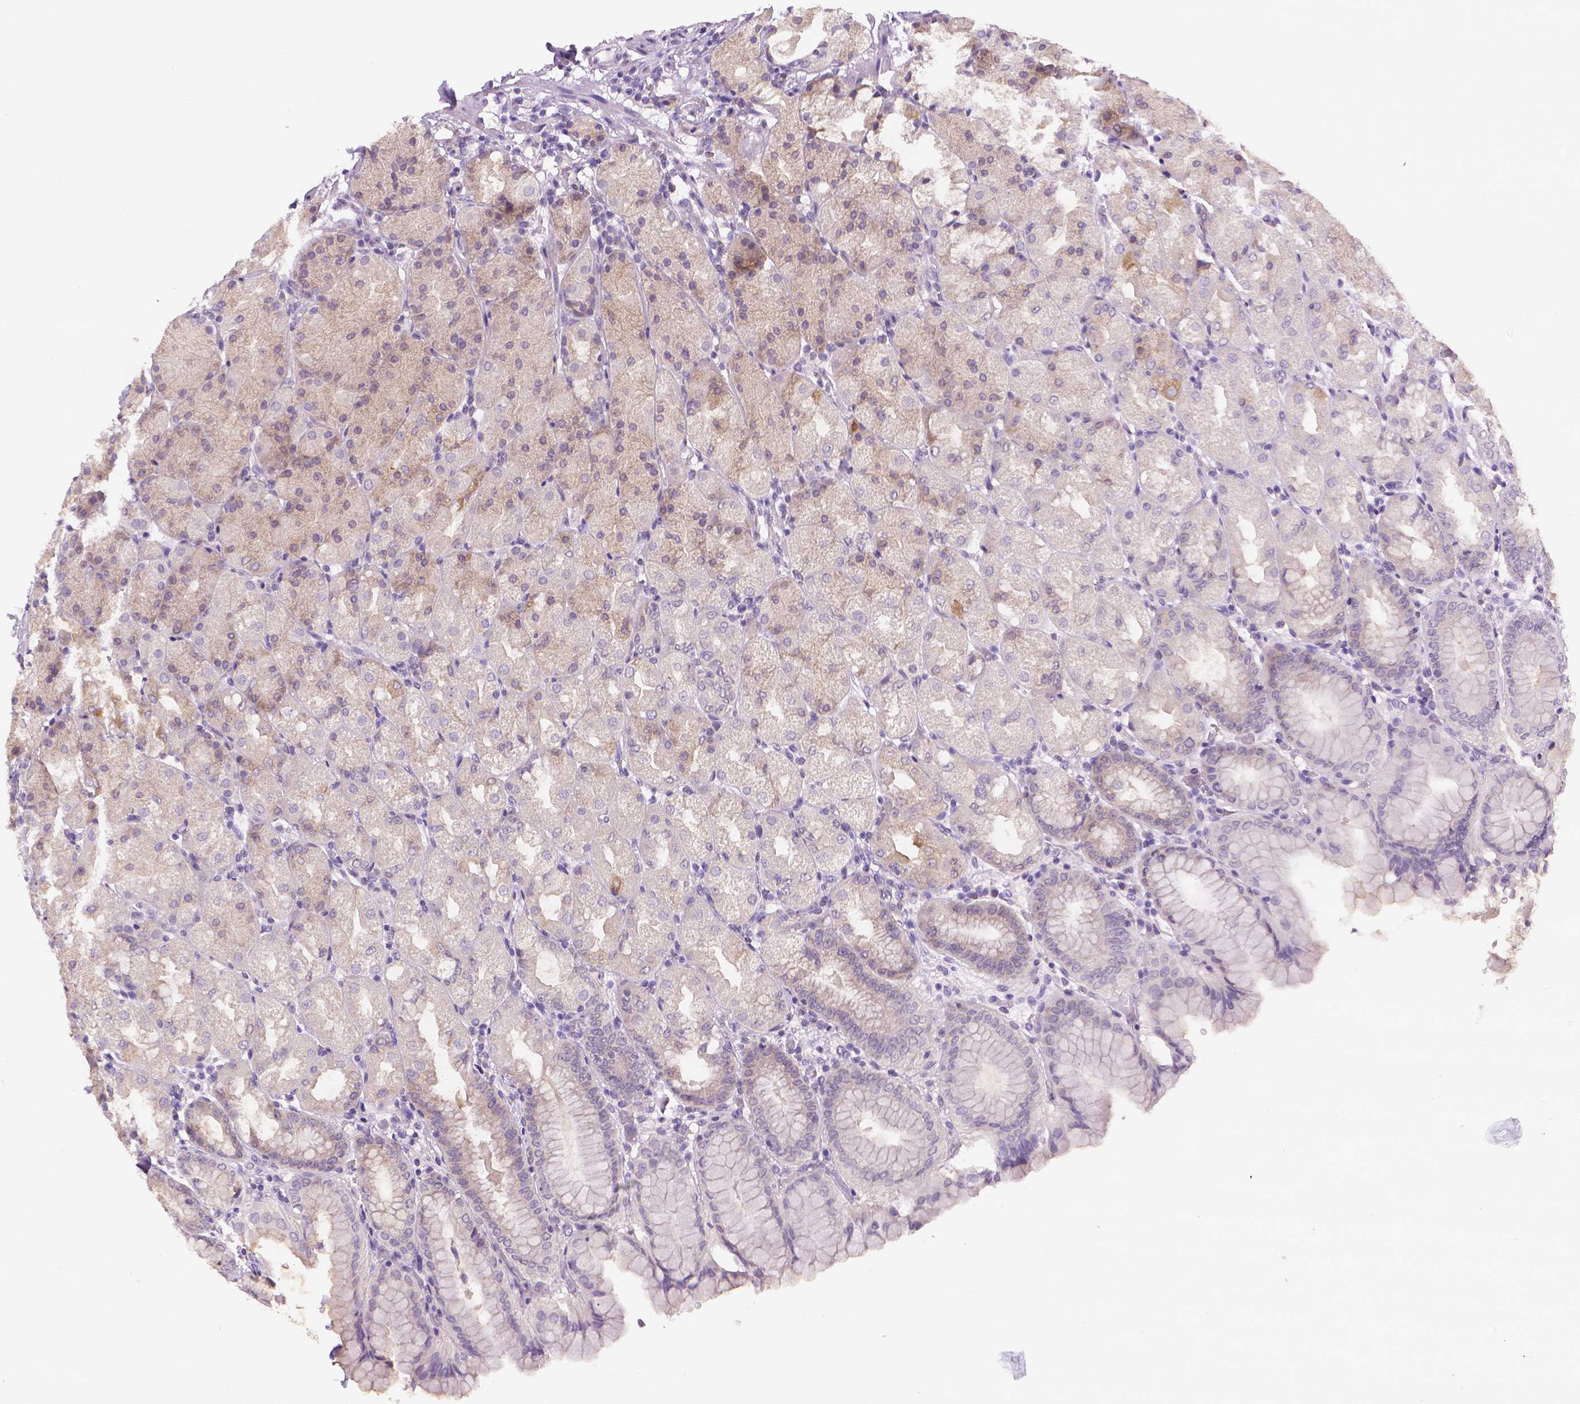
{"staining": {"intensity": "weak", "quantity": "<25%", "location": "cytoplasmic/membranous"}, "tissue": "stomach", "cell_type": "Glandular cells", "image_type": "normal", "snomed": [{"axis": "morphology", "description": "Normal tissue, NOS"}, {"axis": "topography", "description": "Stomach, upper"}, {"axis": "topography", "description": "Stomach"}, {"axis": "topography", "description": "Stomach, lower"}], "caption": "Glandular cells show no significant staining in benign stomach. (Stains: DAB (3,3'-diaminobenzidine) immunohistochemistry (IHC) with hematoxylin counter stain, Microscopy: brightfield microscopy at high magnification).", "gene": "FASN", "patient": {"sex": "male", "age": 62}}